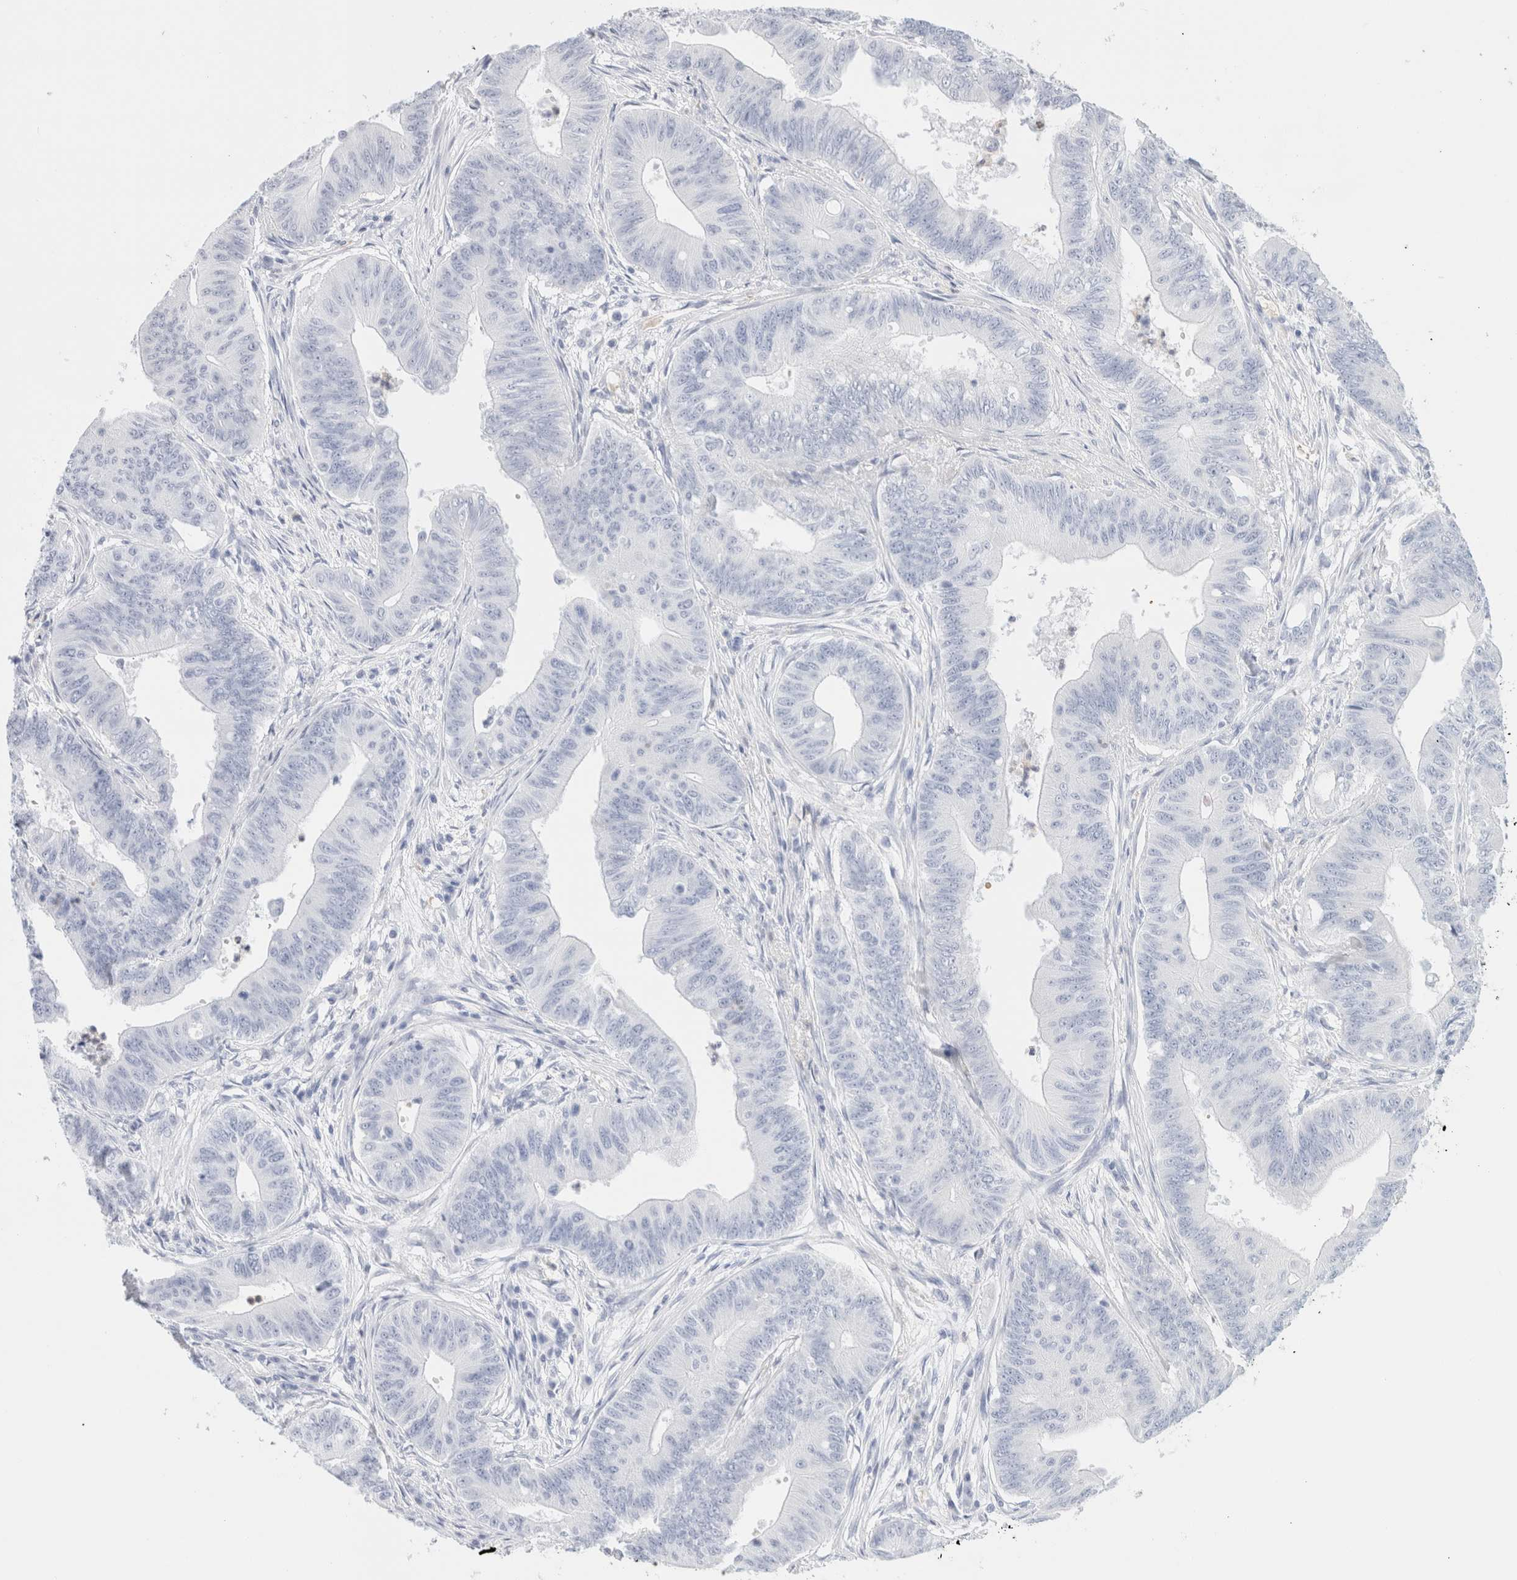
{"staining": {"intensity": "negative", "quantity": "none", "location": "none"}, "tissue": "colorectal cancer", "cell_type": "Tumor cells", "image_type": "cancer", "snomed": [{"axis": "morphology", "description": "Adenoma, NOS"}, {"axis": "morphology", "description": "Adenocarcinoma, NOS"}, {"axis": "topography", "description": "Colon"}], "caption": "Protein analysis of colorectal adenocarcinoma reveals no significant expression in tumor cells. (DAB (3,3'-diaminobenzidine) immunohistochemistry (IHC) visualized using brightfield microscopy, high magnification).", "gene": "ARG1", "patient": {"sex": "male", "age": 79}}